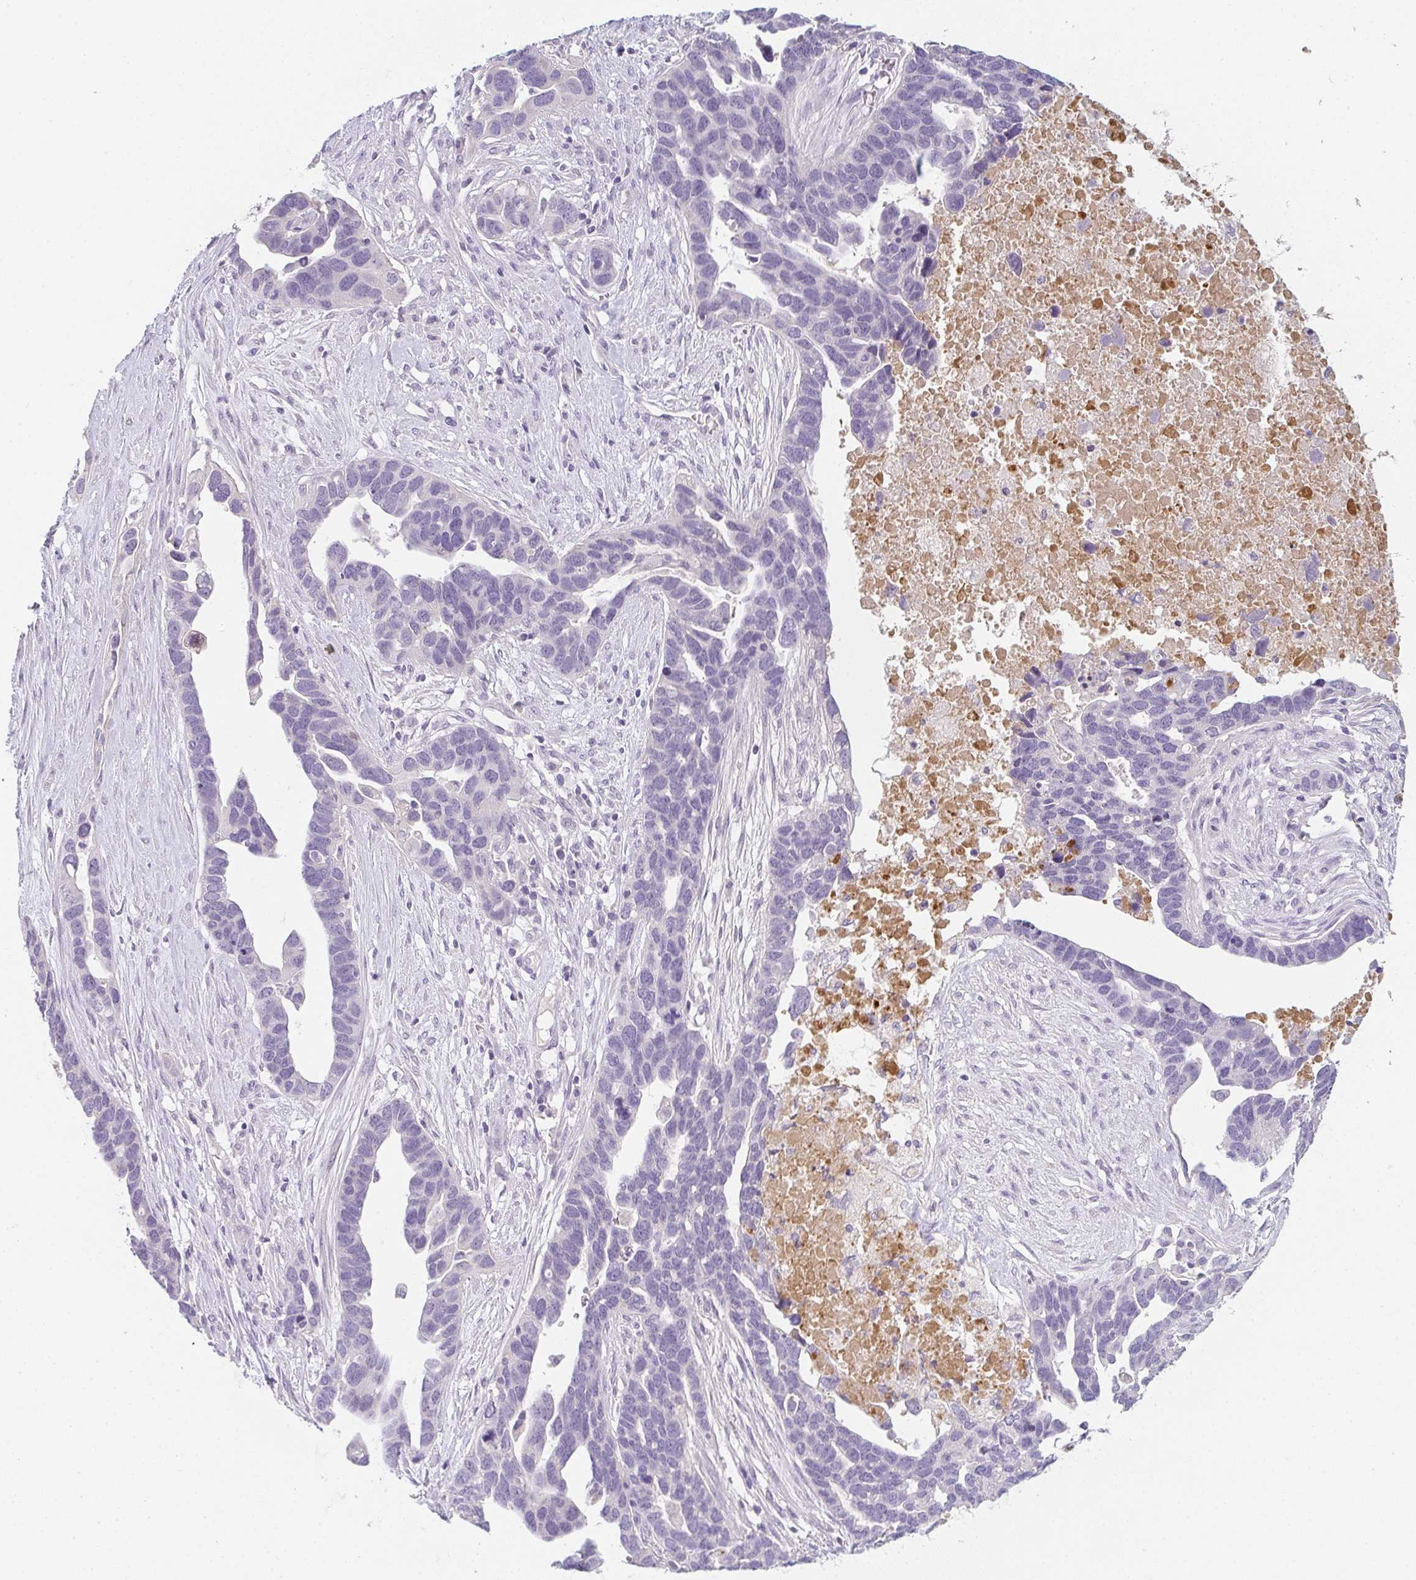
{"staining": {"intensity": "negative", "quantity": "none", "location": "none"}, "tissue": "ovarian cancer", "cell_type": "Tumor cells", "image_type": "cancer", "snomed": [{"axis": "morphology", "description": "Cystadenocarcinoma, serous, NOS"}, {"axis": "topography", "description": "Ovary"}], "caption": "An immunohistochemistry (IHC) image of ovarian cancer is shown. There is no staining in tumor cells of ovarian cancer. The staining is performed using DAB brown chromogen with nuclei counter-stained in using hematoxylin.", "gene": "C1QTNF8", "patient": {"sex": "female", "age": 54}}